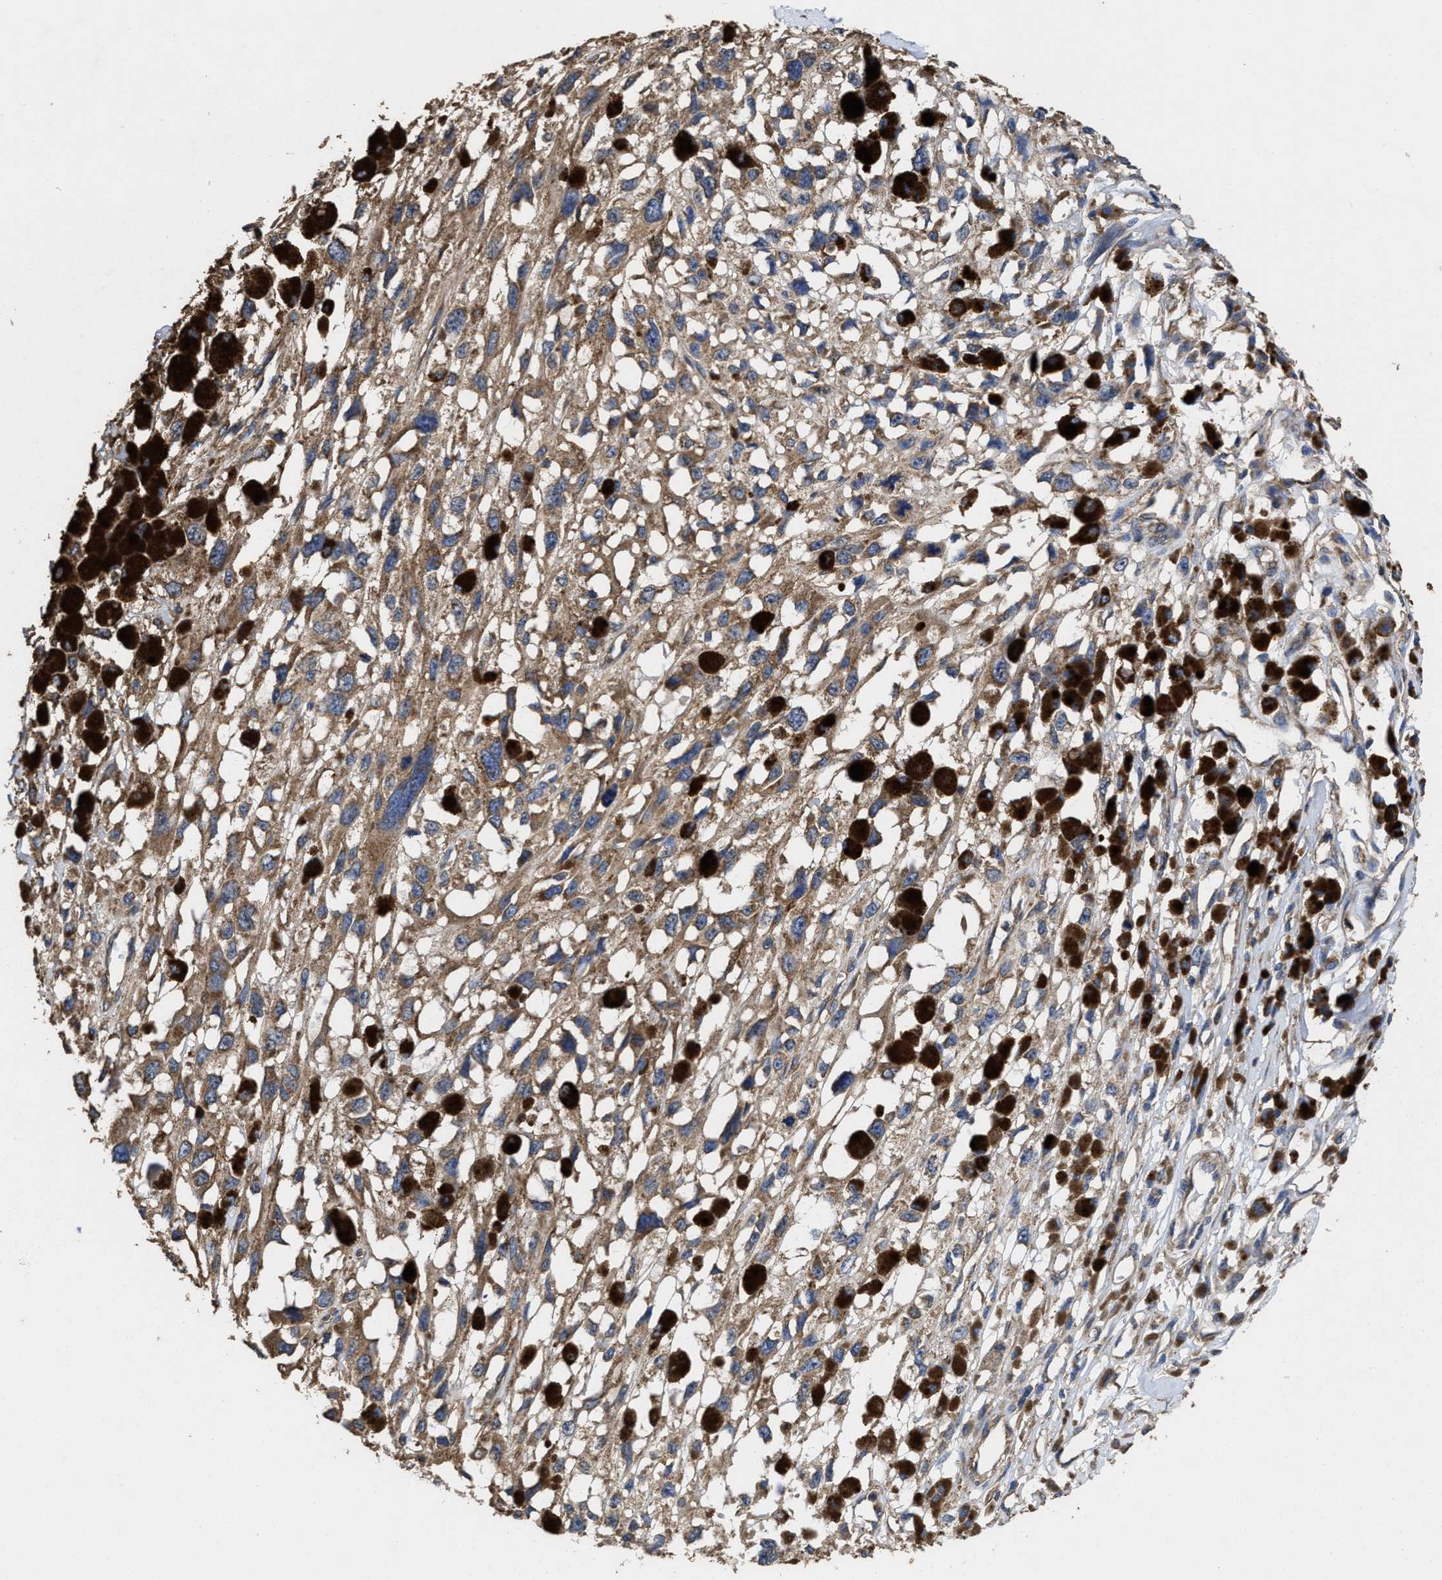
{"staining": {"intensity": "moderate", "quantity": ">75%", "location": "cytoplasmic/membranous"}, "tissue": "melanoma", "cell_type": "Tumor cells", "image_type": "cancer", "snomed": [{"axis": "morphology", "description": "Malignant melanoma, Metastatic site"}, {"axis": "topography", "description": "Lymph node"}], "caption": "Immunohistochemistry image of neoplastic tissue: malignant melanoma (metastatic site) stained using immunohistochemistry demonstrates medium levels of moderate protein expression localized specifically in the cytoplasmic/membranous of tumor cells, appearing as a cytoplasmic/membranous brown color.", "gene": "SFXN4", "patient": {"sex": "male", "age": 59}}